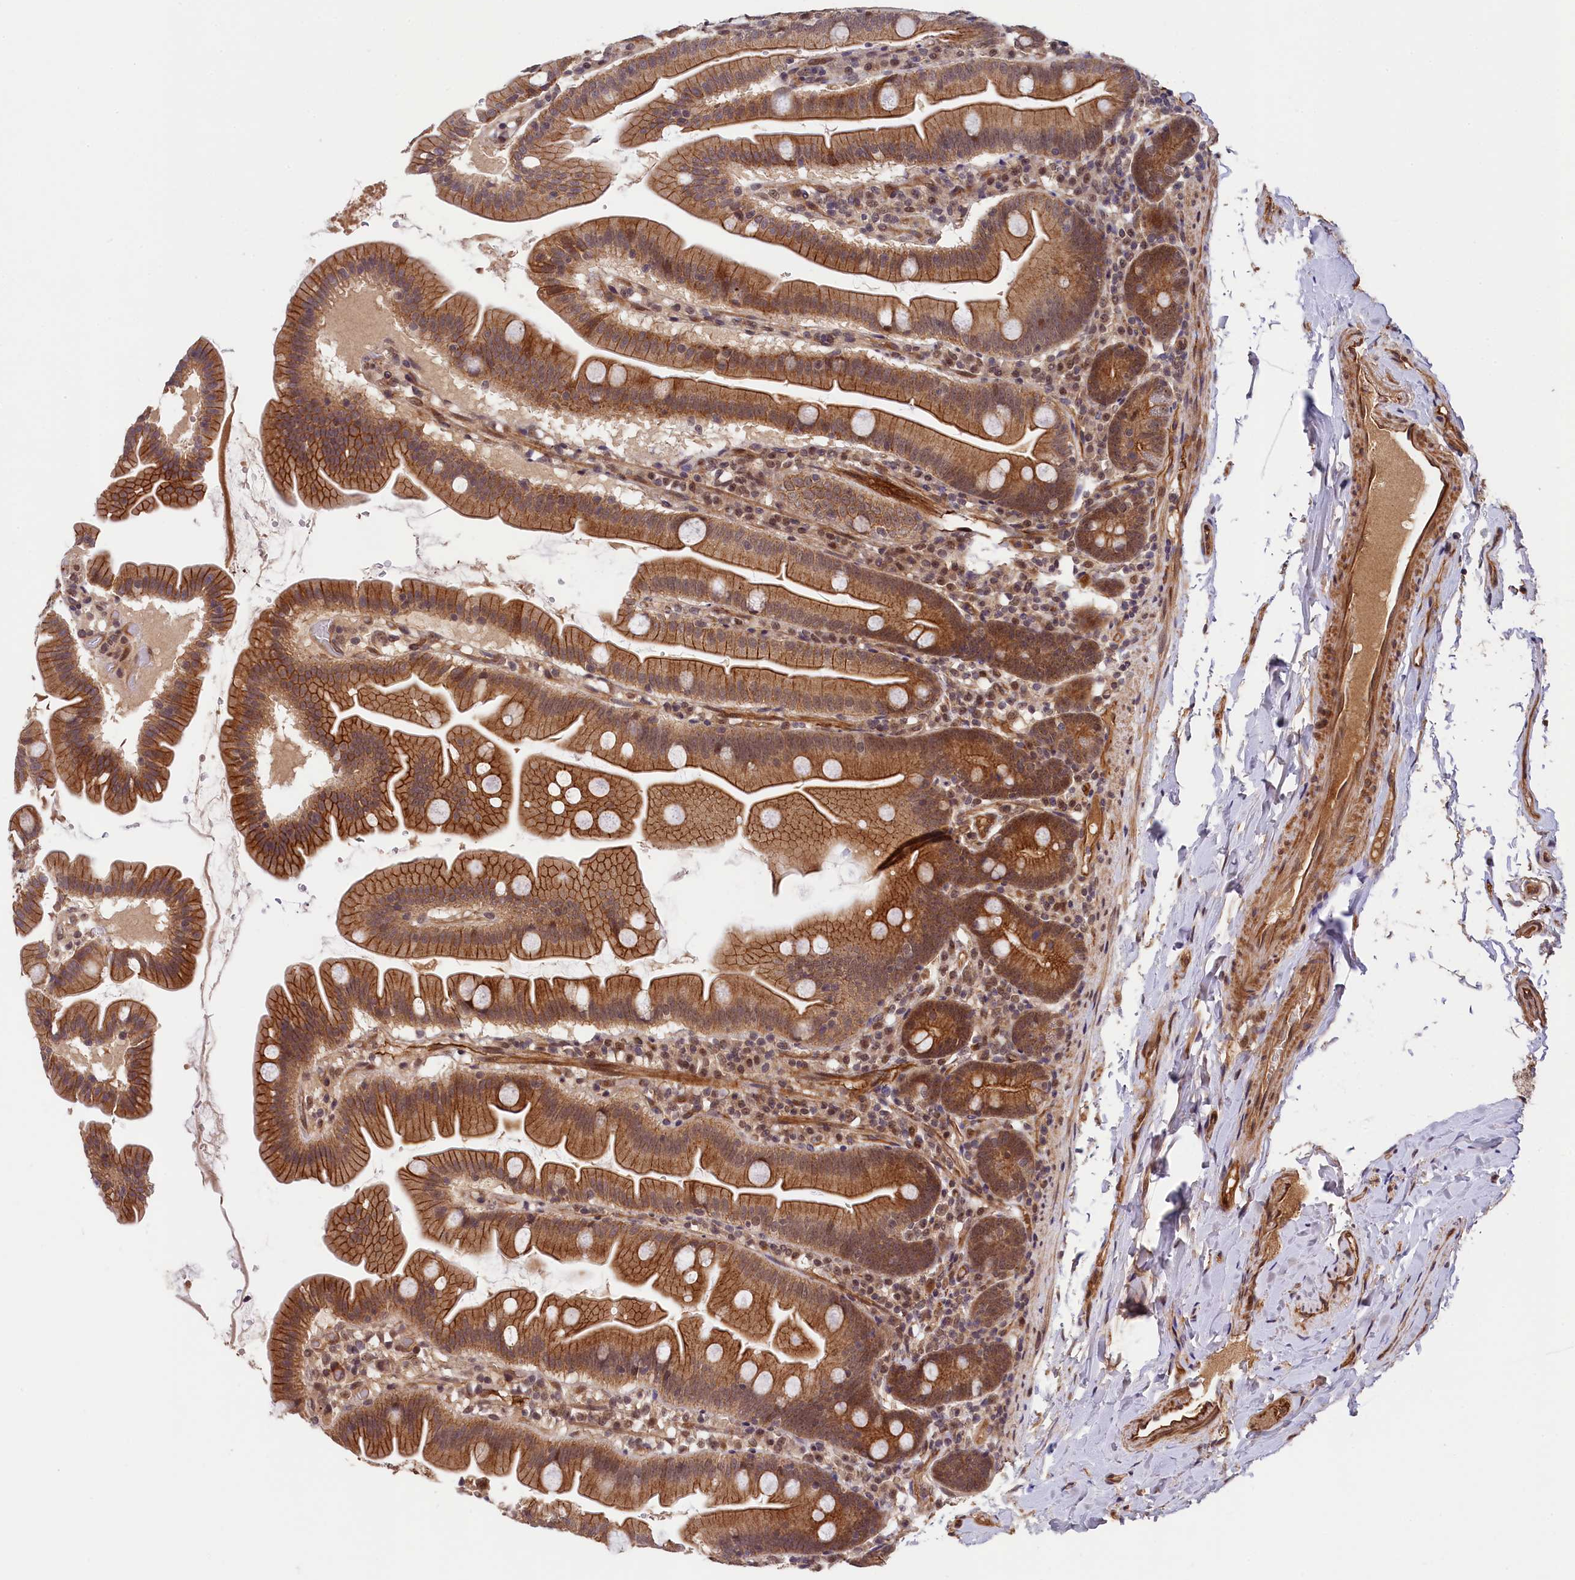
{"staining": {"intensity": "strong", "quantity": ">75%", "location": "cytoplasmic/membranous"}, "tissue": "small intestine", "cell_type": "Glandular cells", "image_type": "normal", "snomed": [{"axis": "morphology", "description": "Normal tissue, NOS"}, {"axis": "topography", "description": "Small intestine"}], "caption": "Small intestine stained with a brown dye displays strong cytoplasmic/membranous positive positivity in about >75% of glandular cells.", "gene": "ARL14EP", "patient": {"sex": "female", "age": 68}}